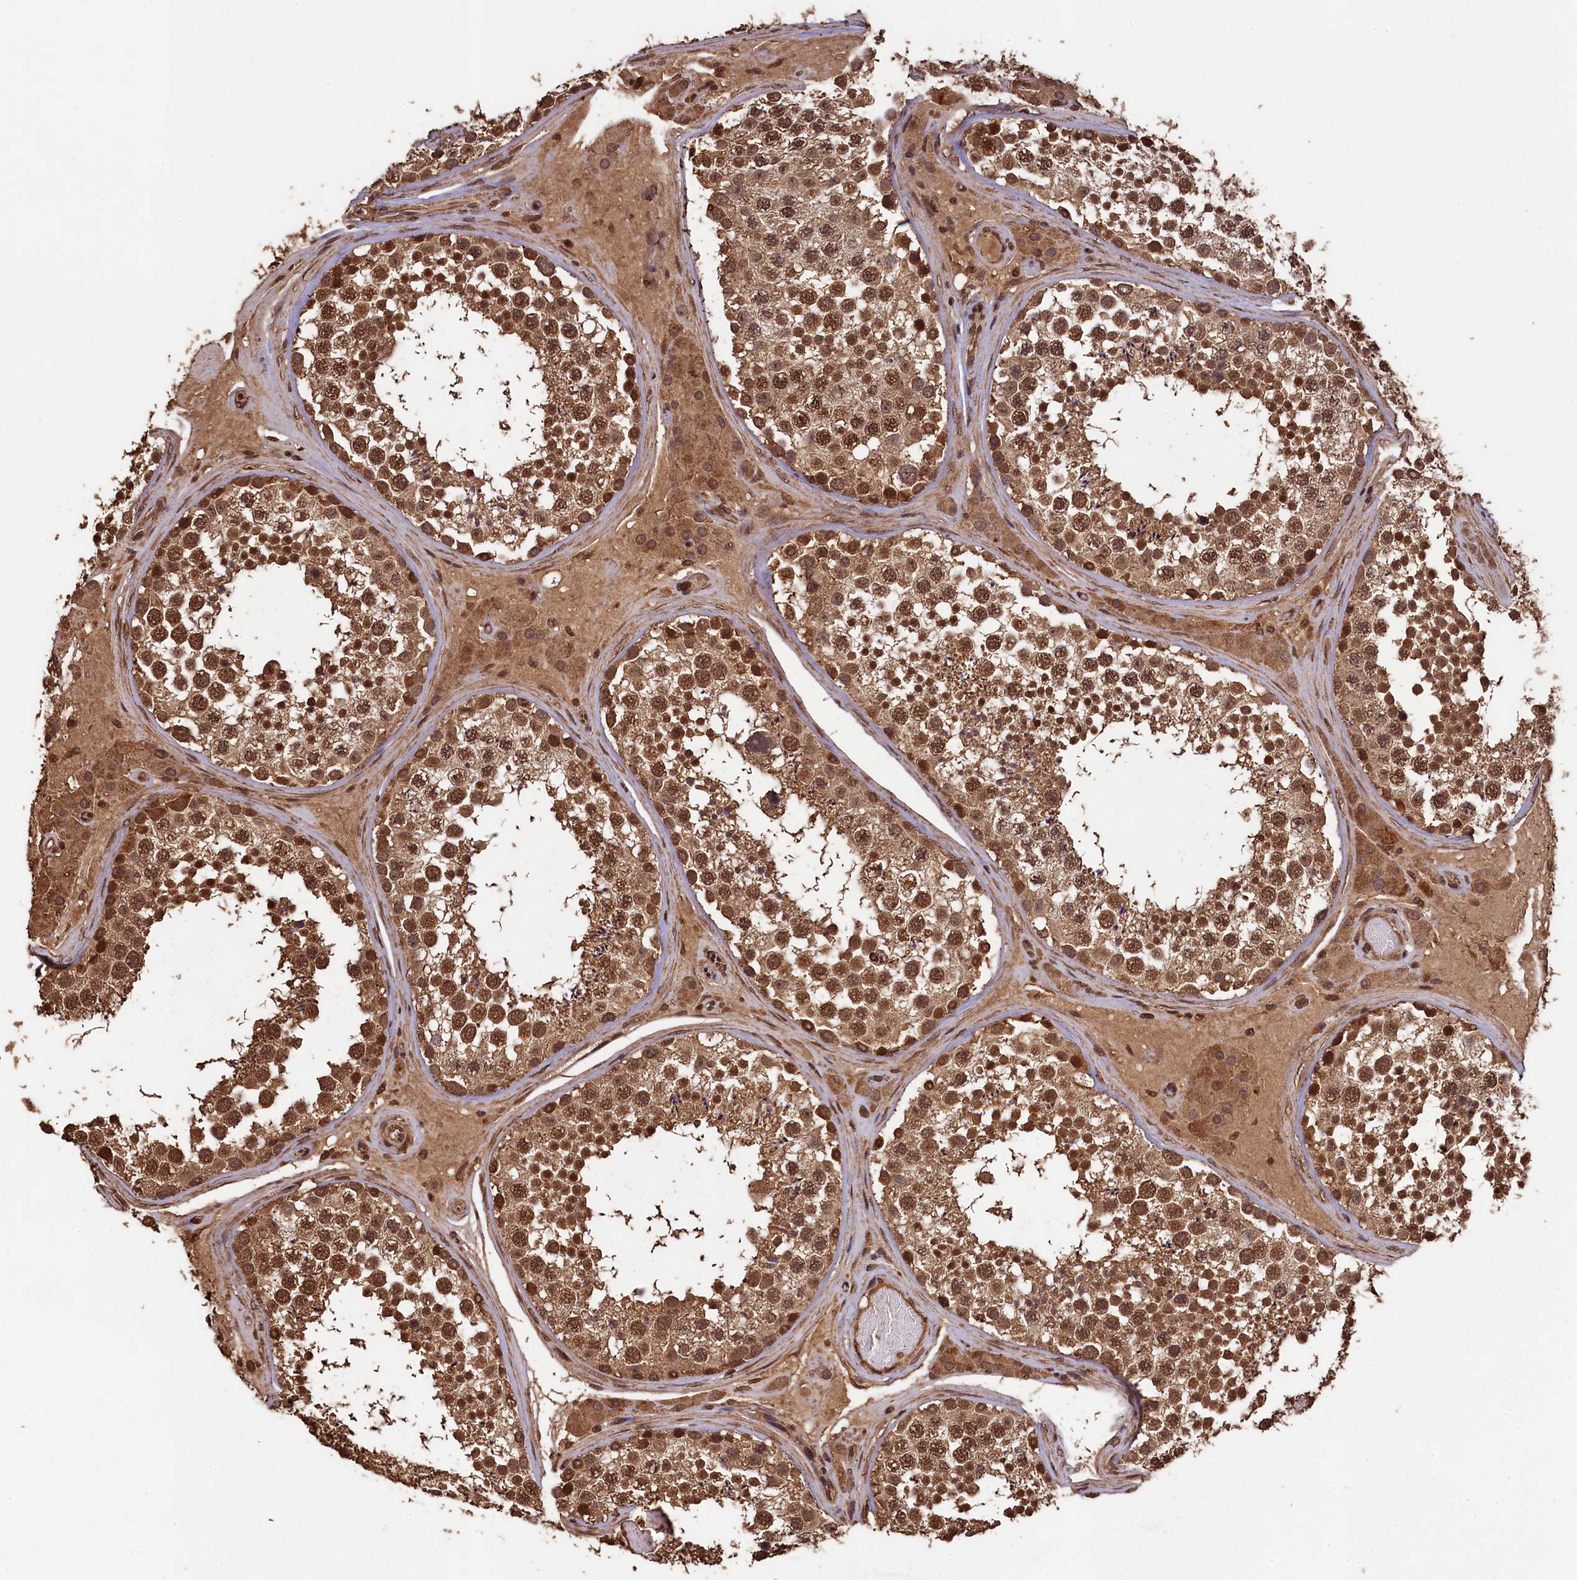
{"staining": {"intensity": "moderate", "quantity": ">75%", "location": "cytoplasmic/membranous,nuclear"}, "tissue": "testis", "cell_type": "Cells in seminiferous ducts", "image_type": "normal", "snomed": [{"axis": "morphology", "description": "Normal tissue, NOS"}, {"axis": "topography", "description": "Testis"}], "caption": "This photomicrograph displays benign testis stained with immunohistochemistry to label a protein in brown. The cytoplasmic/membranous,nuclear of cells in seminiferous ducts show moderate positivity for the protein. Nuclei are counter-stained blue.", "gene": "CEP57L1", "patient": {"sex": "male", "age": 46}}